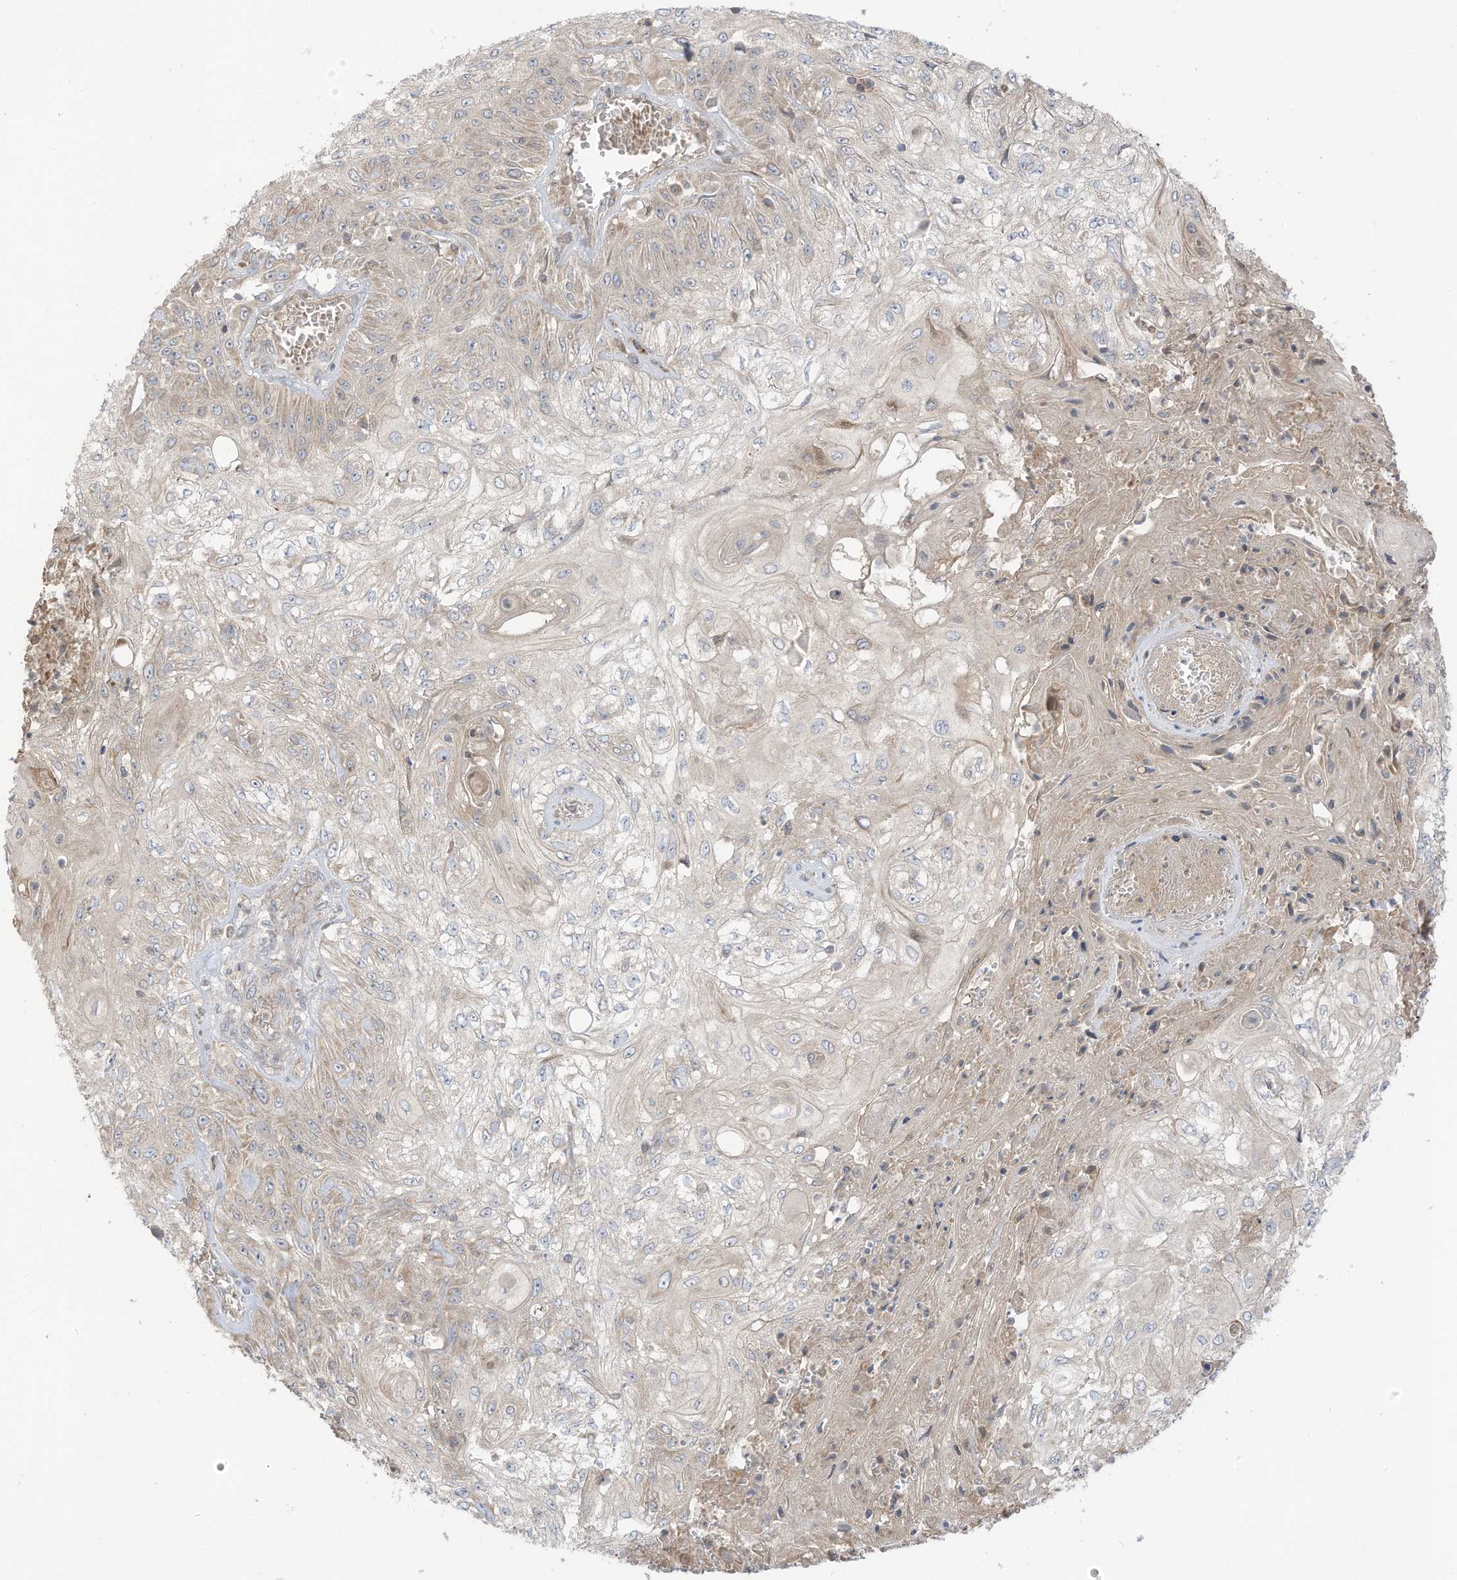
{"staining": {"intensity": "weak", "quantity": "25%-75%", "location": "cytoplasmic/membranous"}, "tissue": "skin cancer", "cell_type": "Tumor cells", "image_type": "cancer", "snomed": [{"axis": "morphology", "description": "Squamous cell carcinoma, NOS"}, {"axis": "morphology", "description": "Squamous cell carcinoma, metastatic, NOS"}, {"axis": "topography", "description": "Skin"}, {"axis": "topography", "description": "Lymph node"}], "caption": "The histopathology image demonstrates a brown stain indicating the presence of a protein in the cytoplasmic/membranous of tumor cells in squamous cell carcinoma (skin).", "gene": "CGAS", "patient": {"sex": "male", "age": 75}}